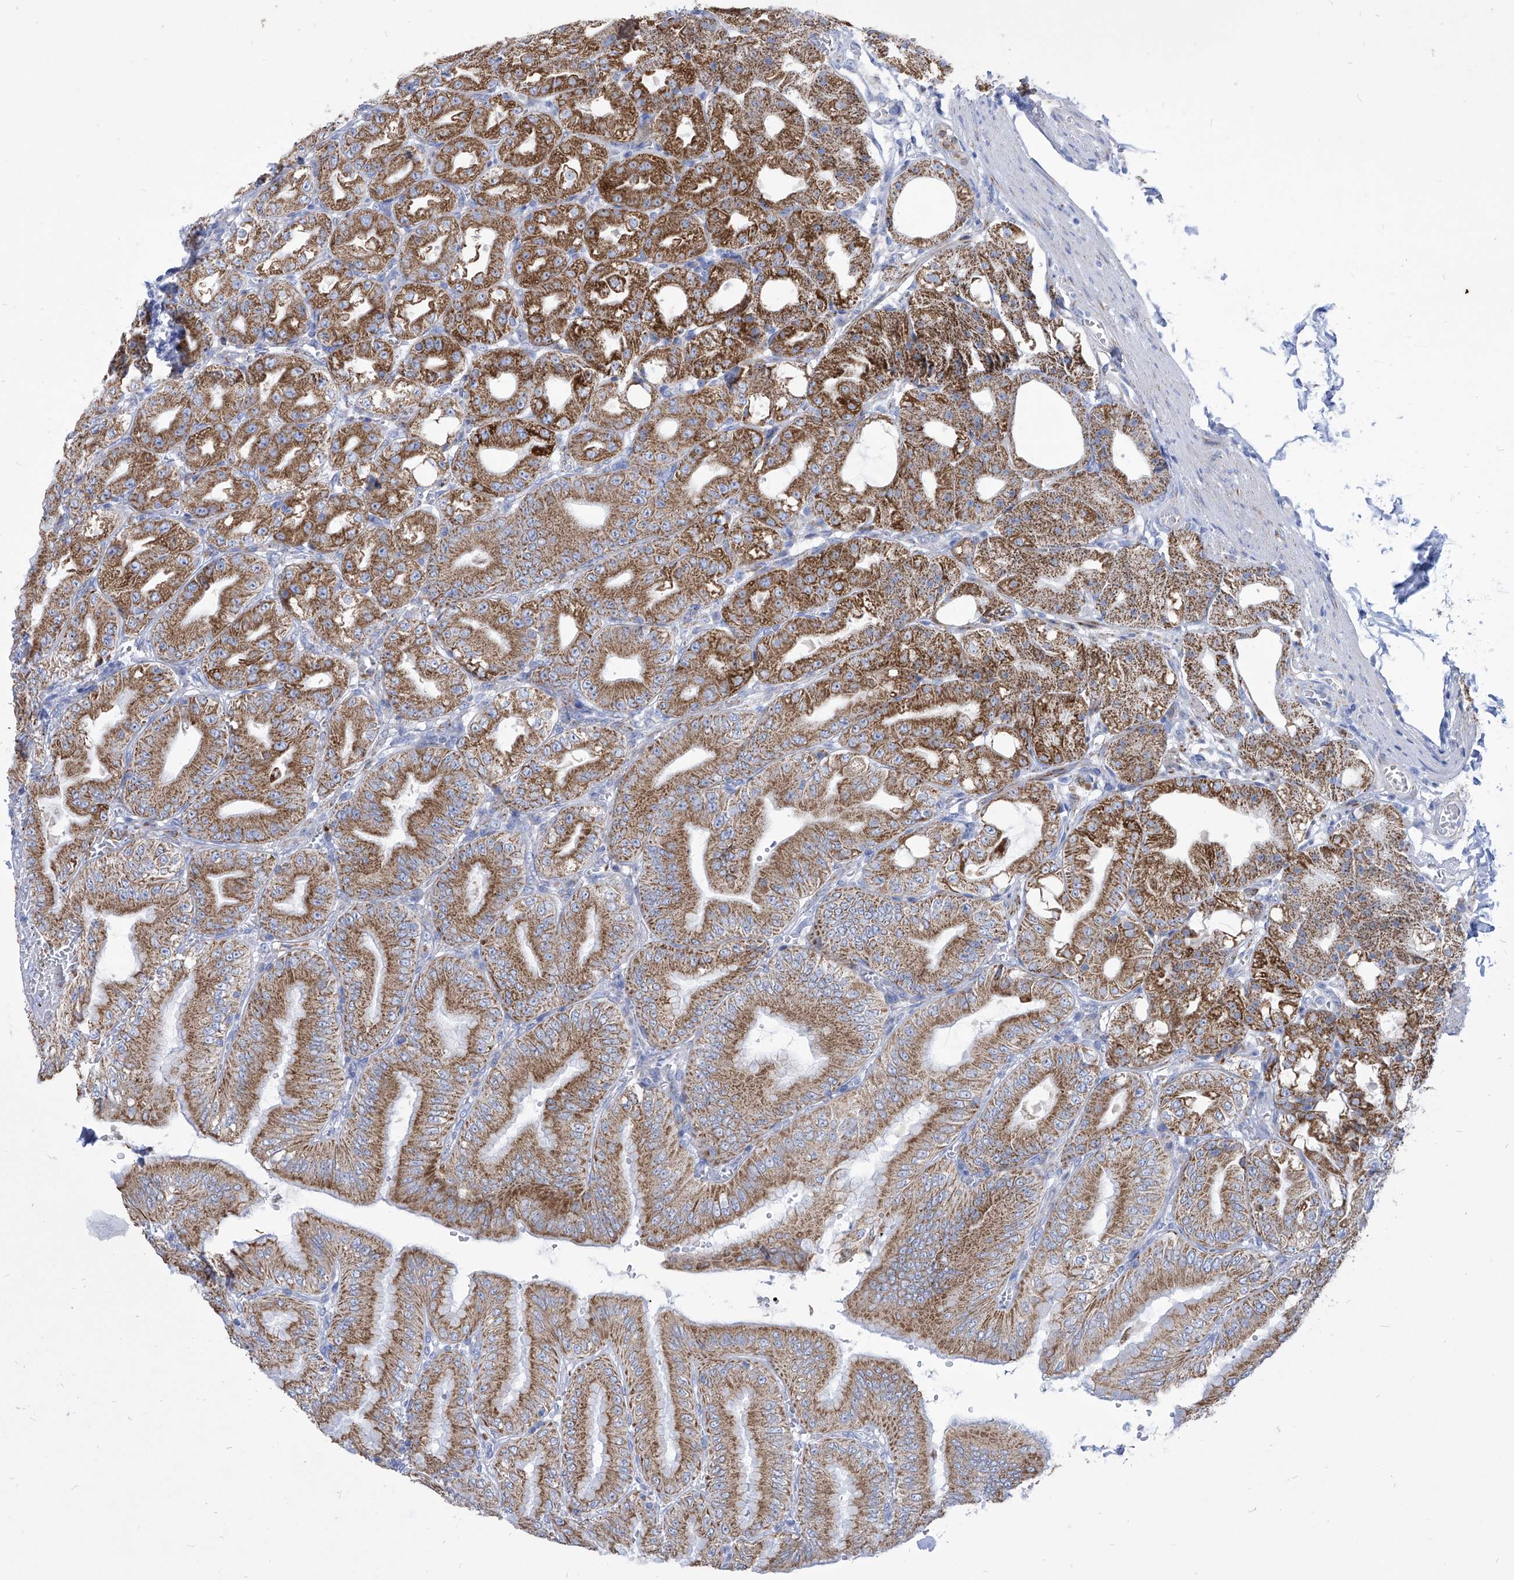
{"staining": {"intensity": "moderate", "quantity": ">75%", "location": "cytoplasmic/membranous"}, "tissue": "stomach", "cell_type": "Glandular cells", "image_type": "normal", "snomed": [{"axis": "morphology", "description": "Normal tissue, NOS"}, {"axis": "topography", "description": "Stomach, lower"}], "caption": "Approximately >75% of glandular cells in benign human stomach exhibit moderate cytoplasmic/membranous protein expression as visualized by brown immunohistochemical staining.", "gene": "COQ3", "patient": {"sex": "male", "age": 71}}